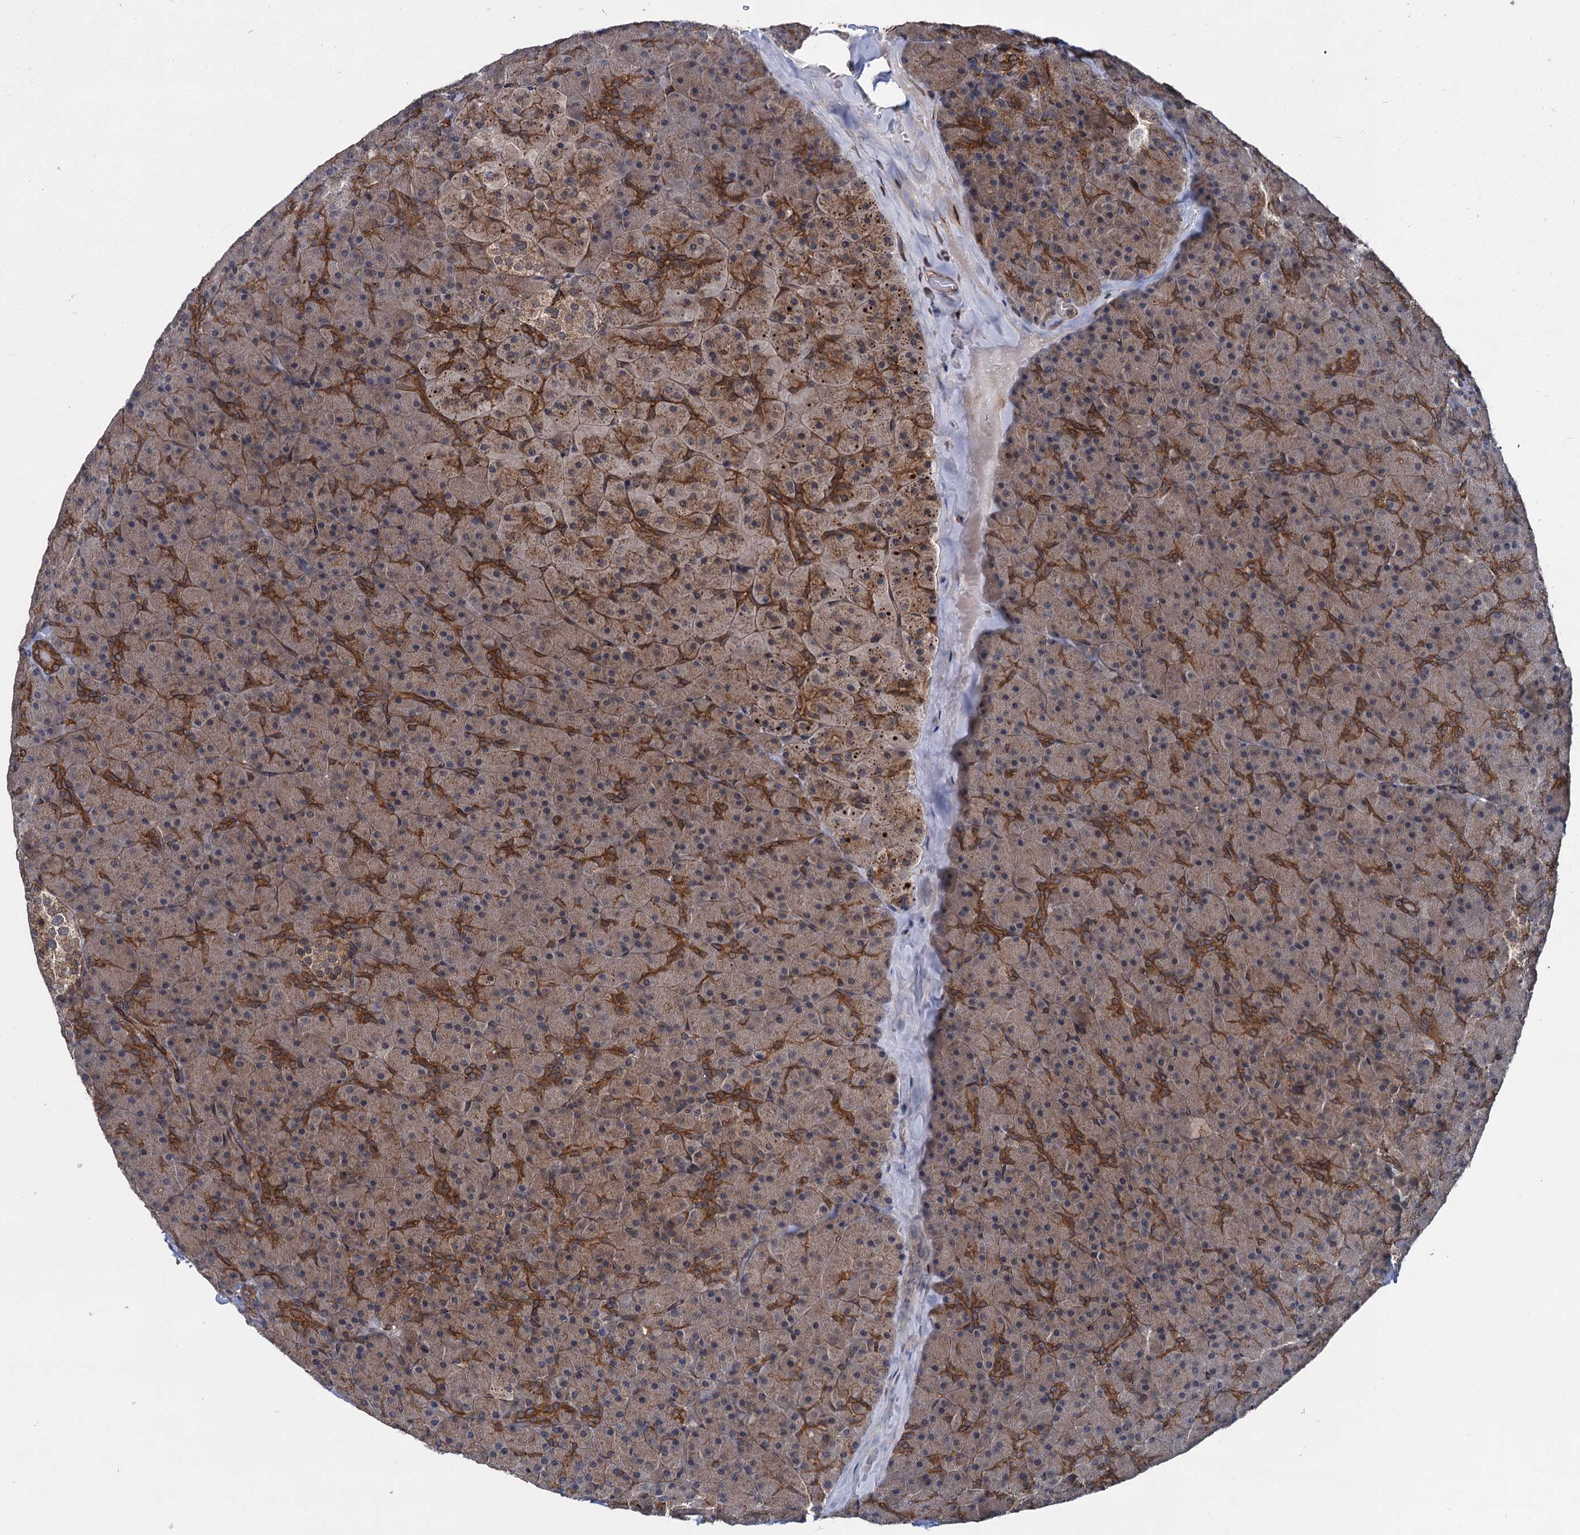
{"staining": {"intensity": "moderate", "quantity": "25%-75%", "location": "cytoplasmic/membranous"}, "tissue": "pancreas", "cell_type": "Exocrine glandular cells", "image_type": "normal", "snomed": [{"axis": "morphology", "description": "Normal tissue, NOS"}, {"axis": "topography", "description": "Pancreas"}], "caption": "Protein staining of unremarkable pancreas demonstrates moderate cytoplasmic/membranous staining in about 25%-75% of exocrine glandular cells.", "gene": "ZFYVE19", "patient": {"sex": "male", "age": 36}}